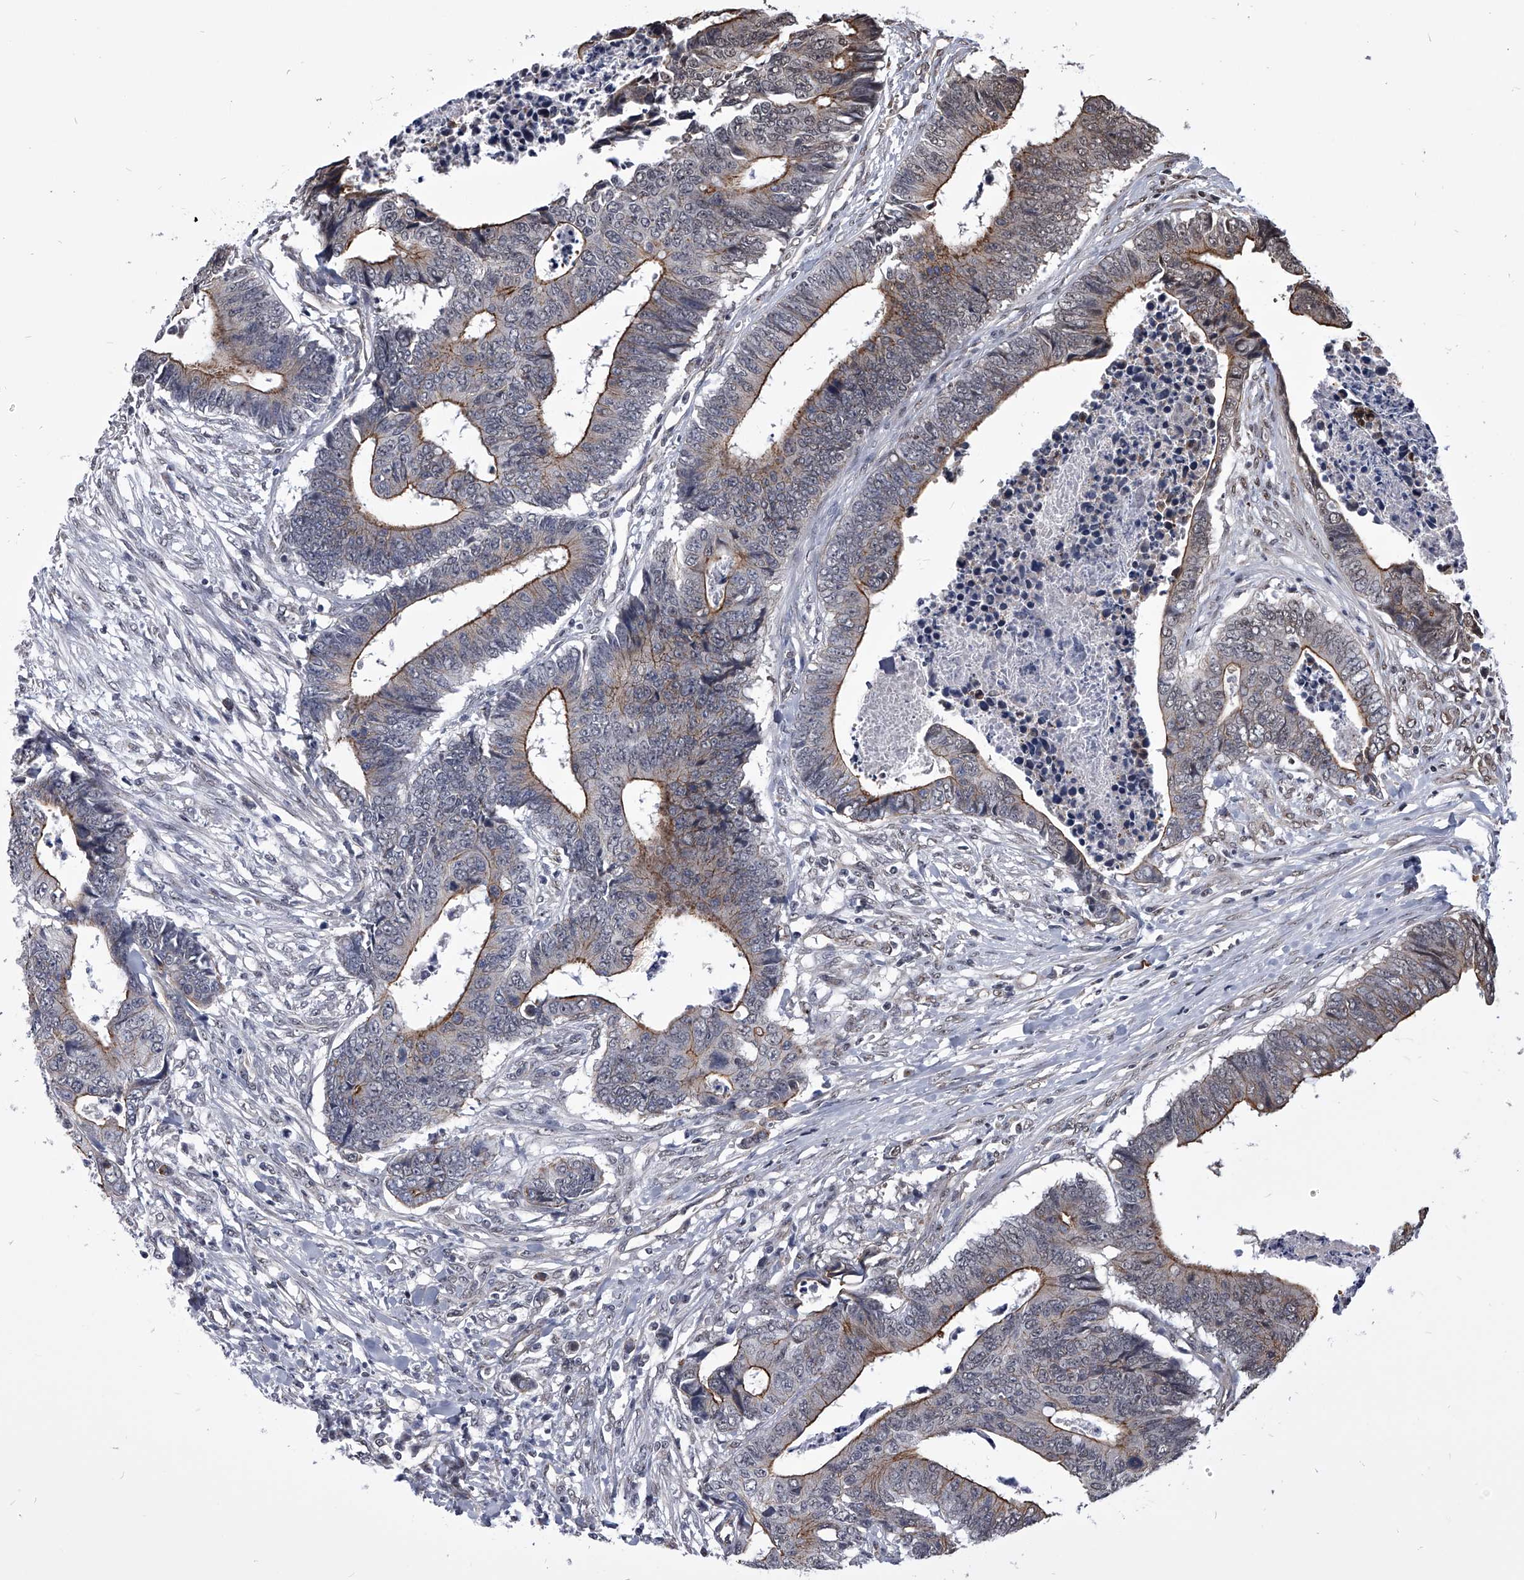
{"staining": {"intensity": "moderate", "quantity": "25%-75%", "location": "cytoplasmic/membranous"}, "tissue": "colorectal cancer", "cell_type": "Tumor cells", "image_type": "cancer", "snomed": [{"axis": "morphology", "description": "Adenocarcinoma, NOS"}, {"axis": "topography", "description": "Rectum"}], "caption": "About 25%-75% of tumor cells in human adenocarcinoma (colorectal) demonstrate moderate cytoplasmic/membranous protein staining as visualized by brown immunohistochemical staining.", "gene": "ZNF76", "patient": {"sex": "male", "age": 84}}